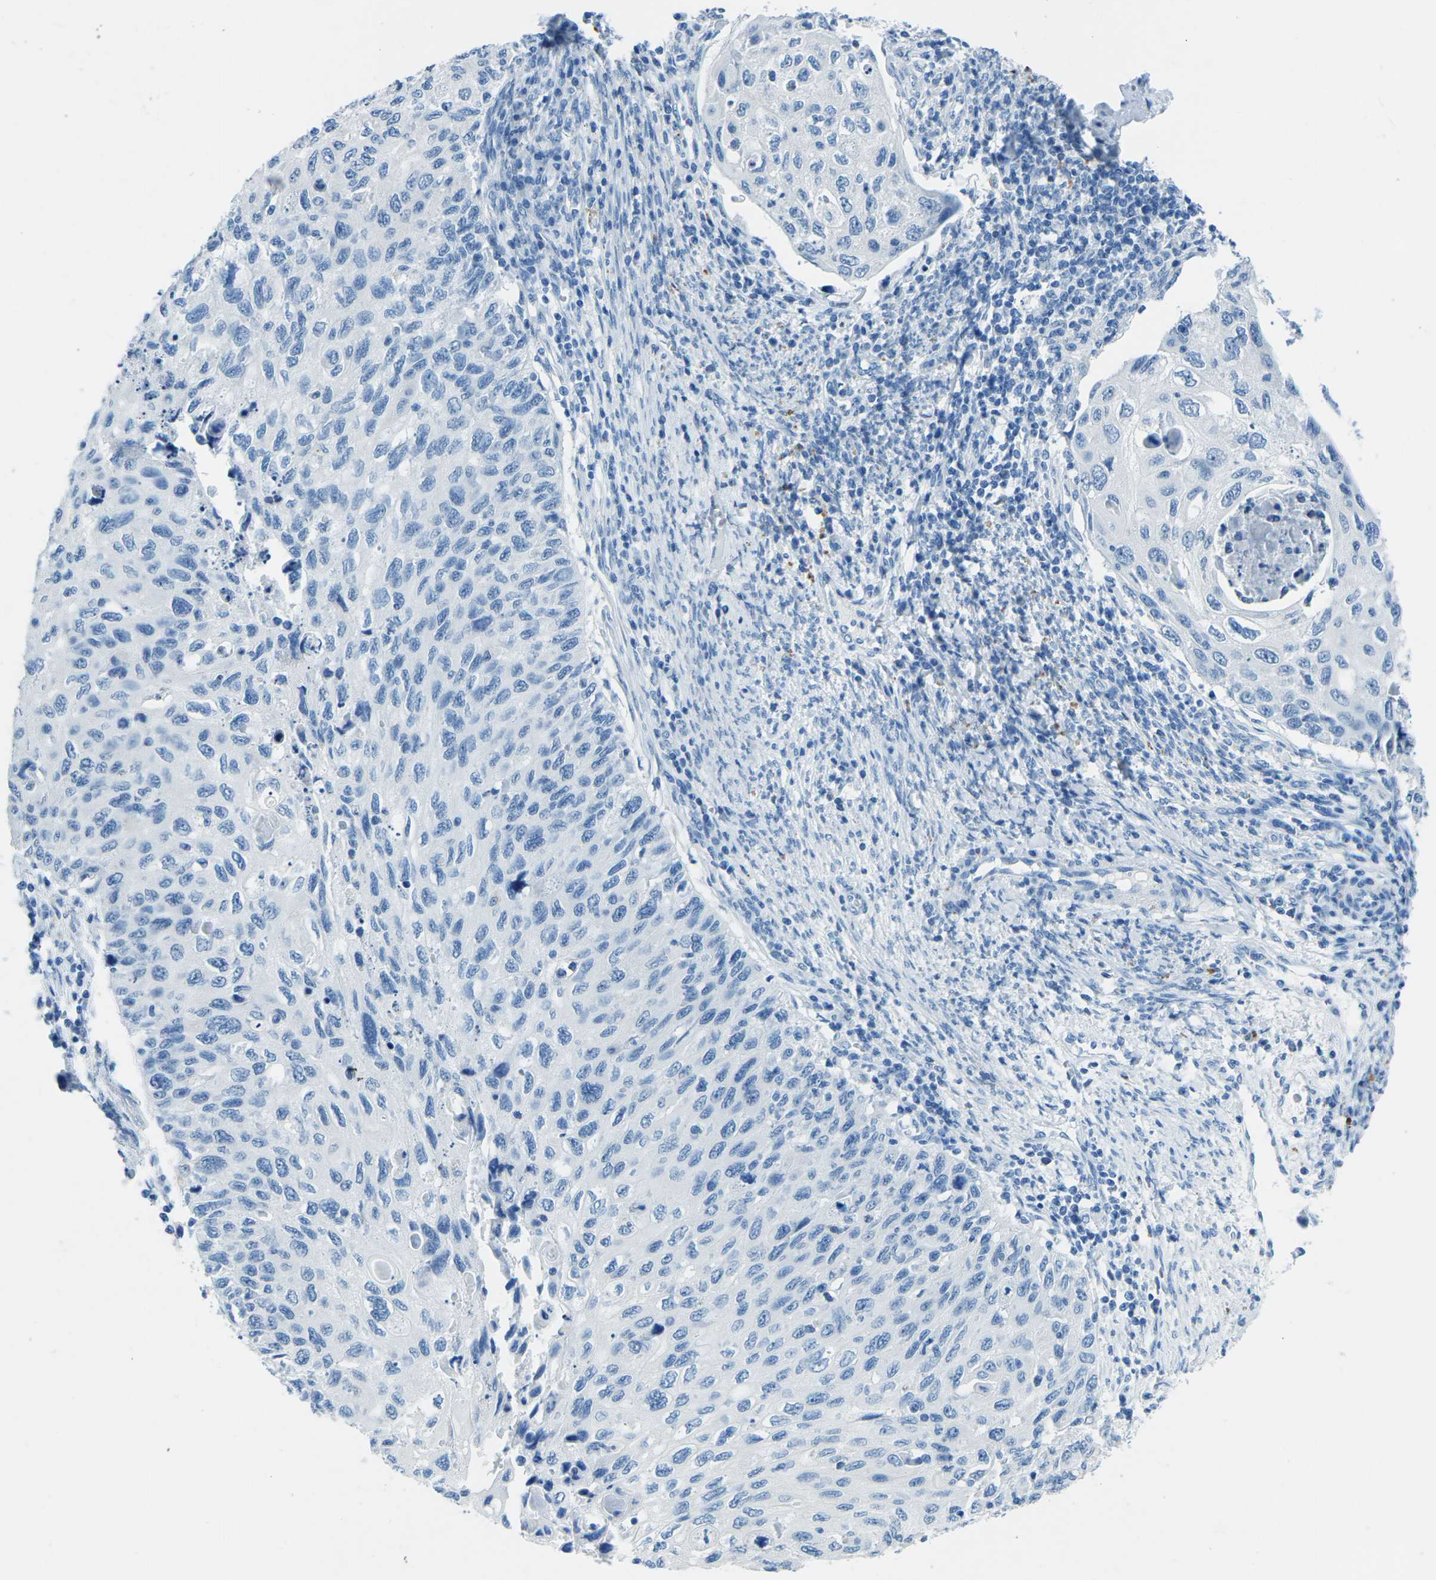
{"staining": {"intensity": "negative", "quantity": "none", "location": "none"}, "tissue": "cervical cancer", "cell_type": "Tumor cells", "image_type": "cancer", "snomed": [{"axis": "morphology", "description": "Squamous cell carcinoma, NOS"}, {"axis": "topography", "description": "Cervix"}], "caption": "DAB (3,3'-diaminobenzidine) immunohistochemical staining of human squamous cell carcinoma (cervical) shows no significant staining in tumor cells.", "gene": "MYH8", "patient": {"sex": "female", "age": 70}}